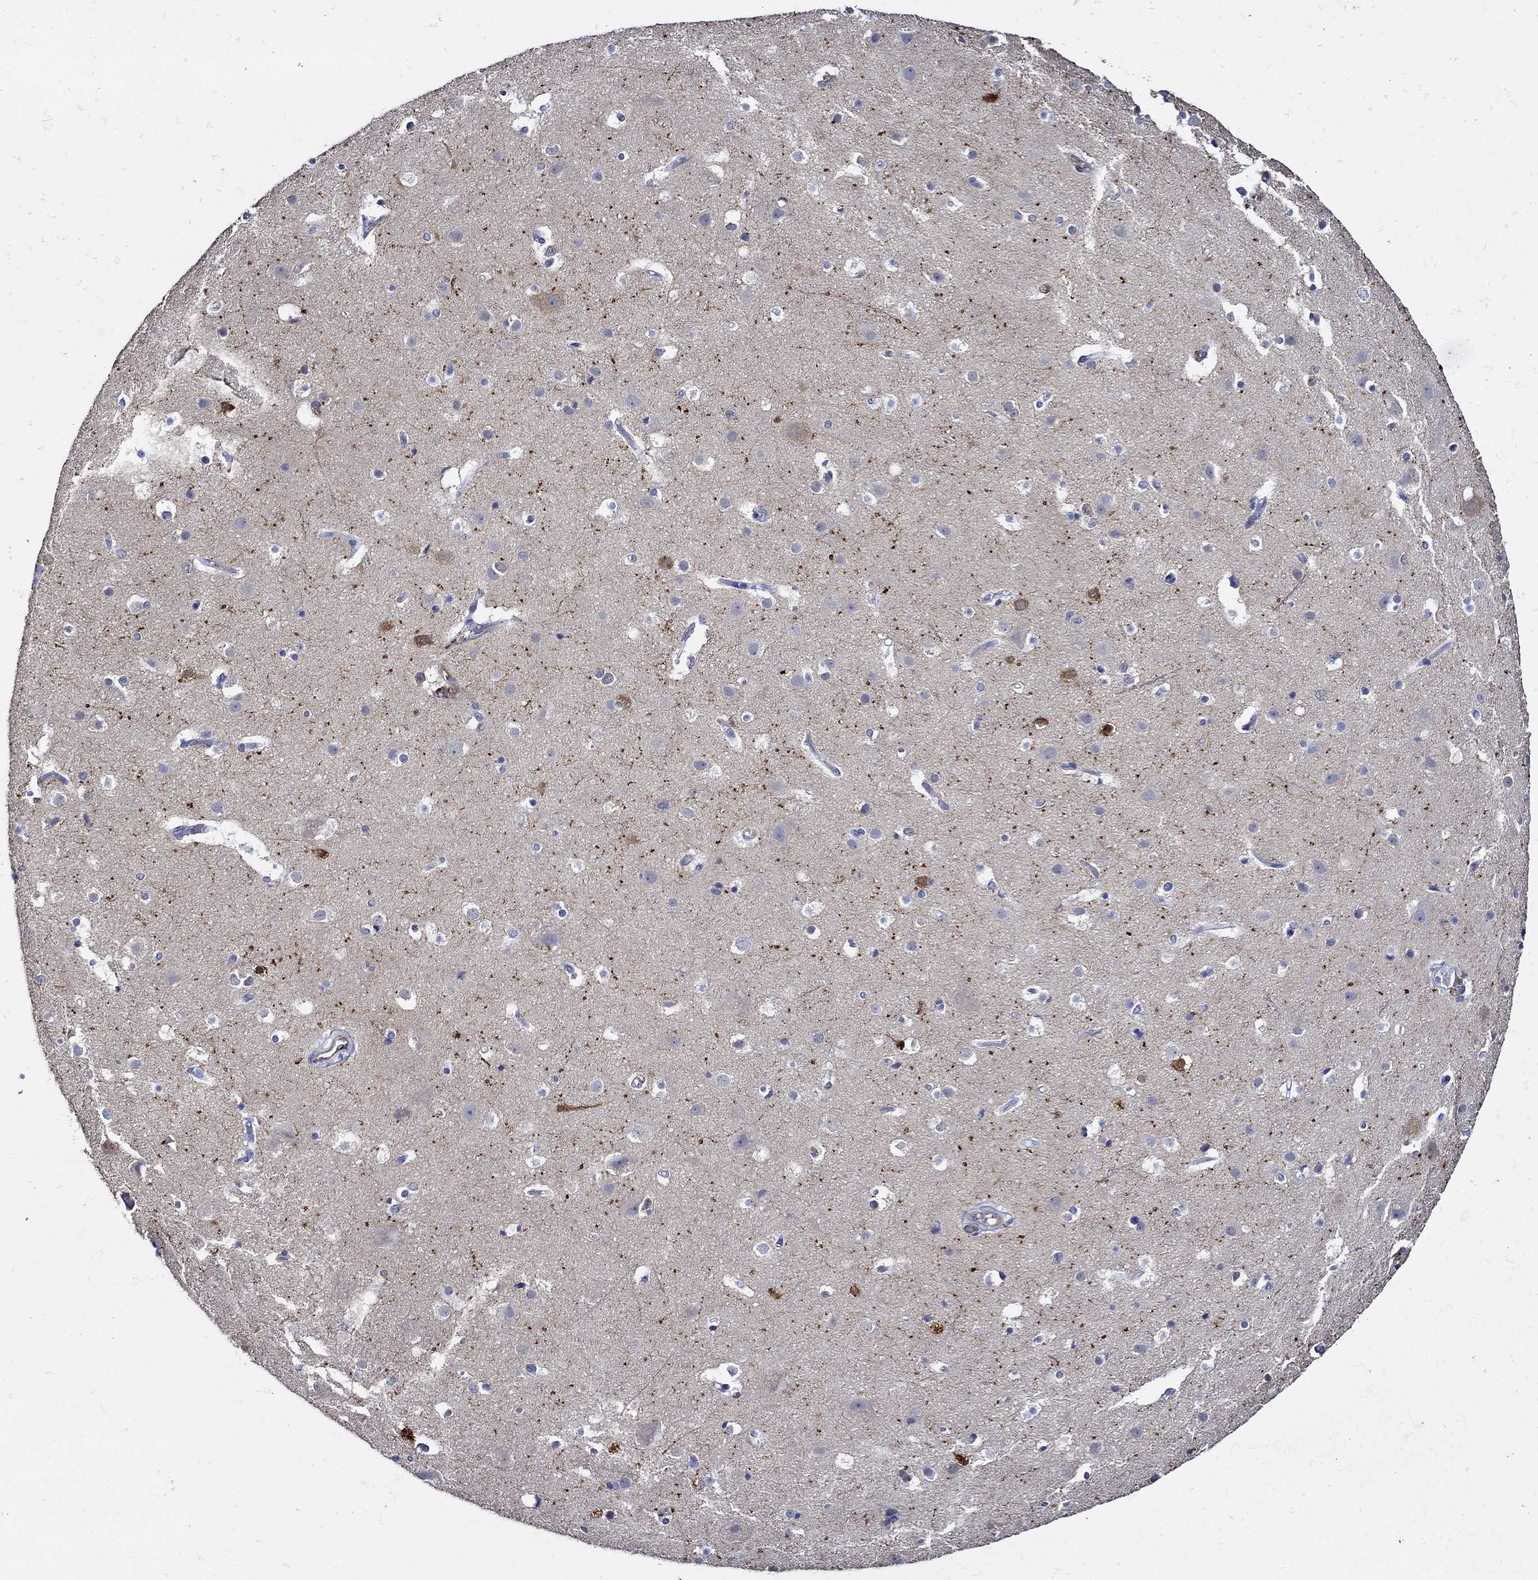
{"staining": {"intensity": "negative", "quantity": "none", "location": "none"}, "tissue": "cerebral cortex", "cell_type": "Endothelial cells", "image_type": "normal", "snomed": [{"axis": "morphology", "description": "Normal tissue, NOS"}, {"axis": "topography", "description": "Cerebral cortex"}], "caption": "Immunohistochemistry (IHC) photomicrograph of normal cerebral cortex: human cerebral cortex stained with DAB exhibits no significant protein staining in endothelial cells. The staining was performed using DAB (3,3'-diaminobenzidine) to visualize the protein expression in brown, while the nuclei were stained in blue with hematoxylin (Magnification: 20x).", "gene": "NOS1", "patient": {"sex": "female", "age": 52}}